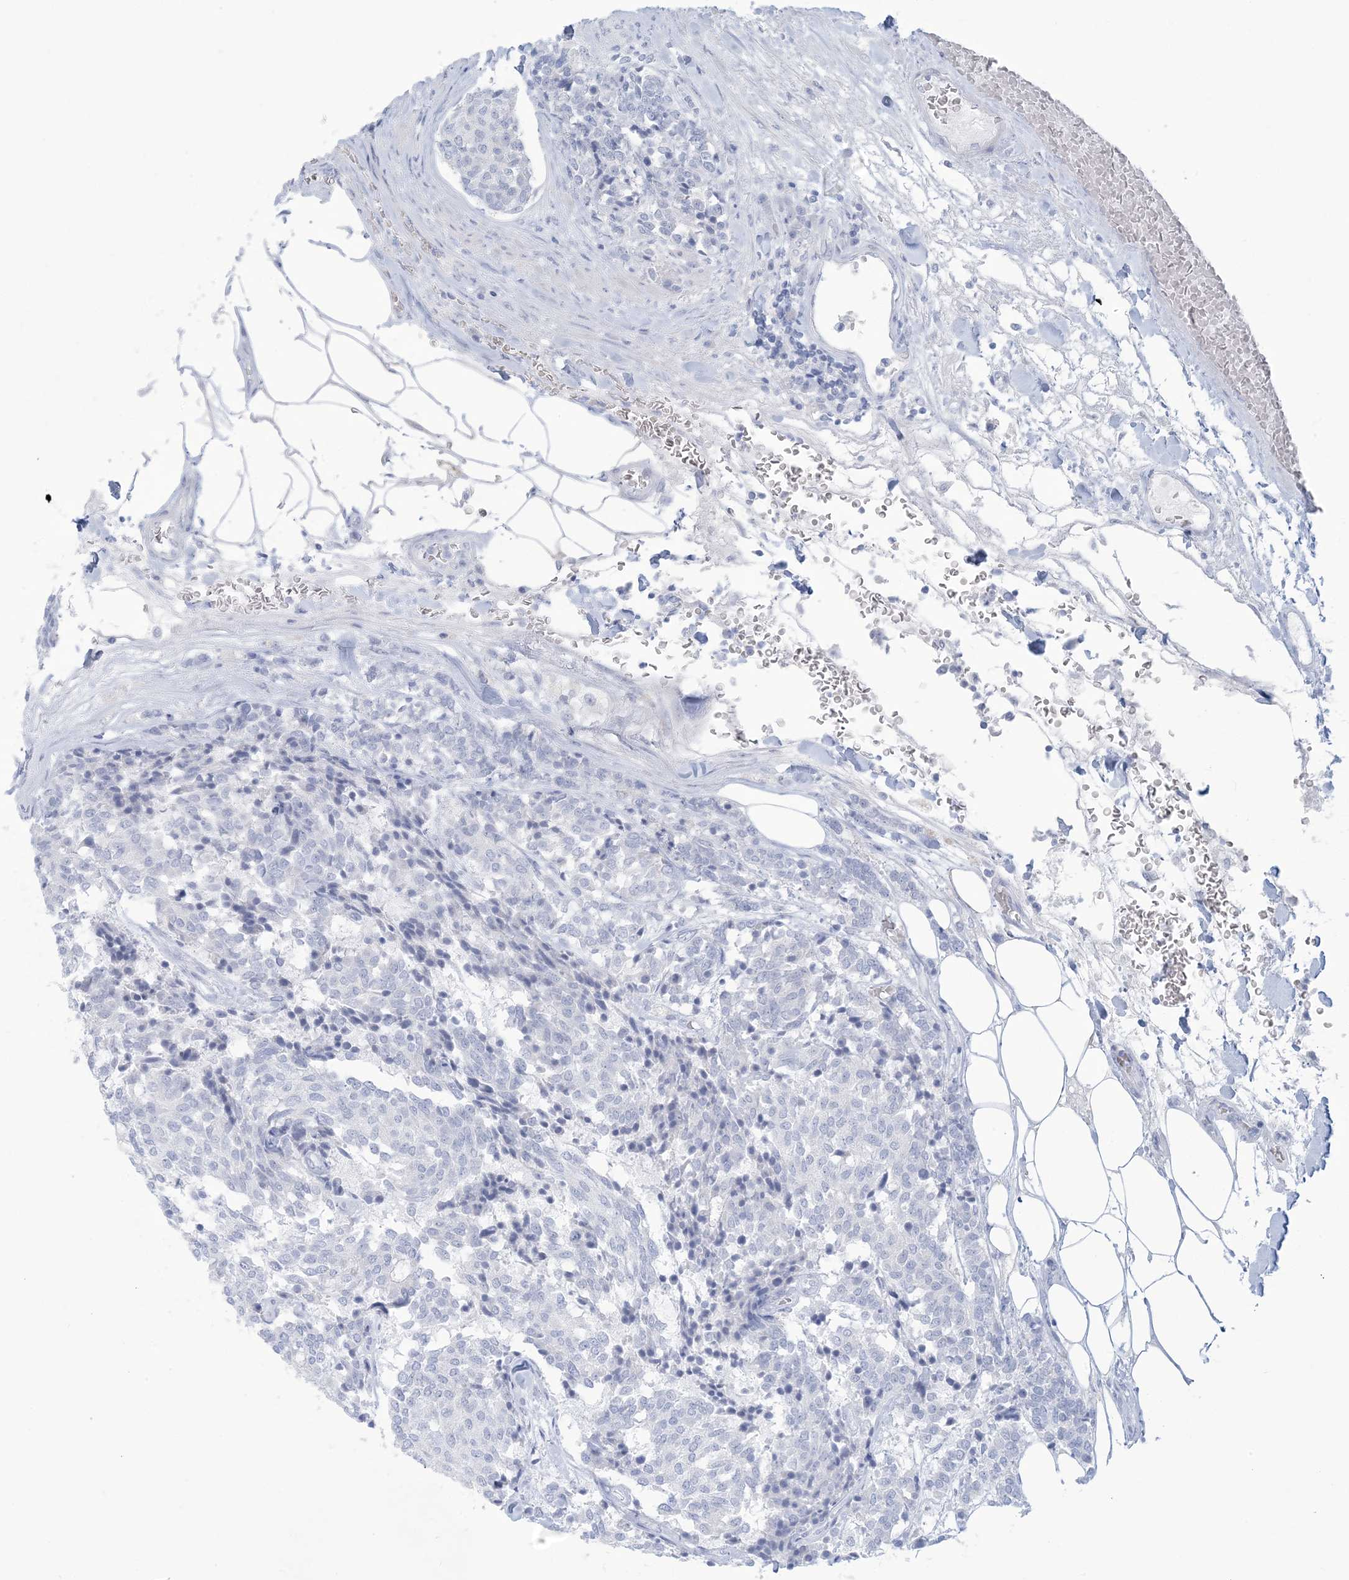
{"staining": {"intensity": "negative", "quantity": "none", "location": "none"}, "tissue": "carcinoid", "cell_type": "Tumor cells", "image_type": "cancer", "snomed": [{"axis": "morphology", "description": "Carcinoid, malignant, NOS"}, {"axis": "topography", "description": "Pancreas"}], "caption": "Immunohistochemistry (IHC) of human carcinoid displays no positivity in tumor cells. Nuclei are stained in blue.", "gene": "AGXT", "patient": {"sex": "female", "age": 54}}